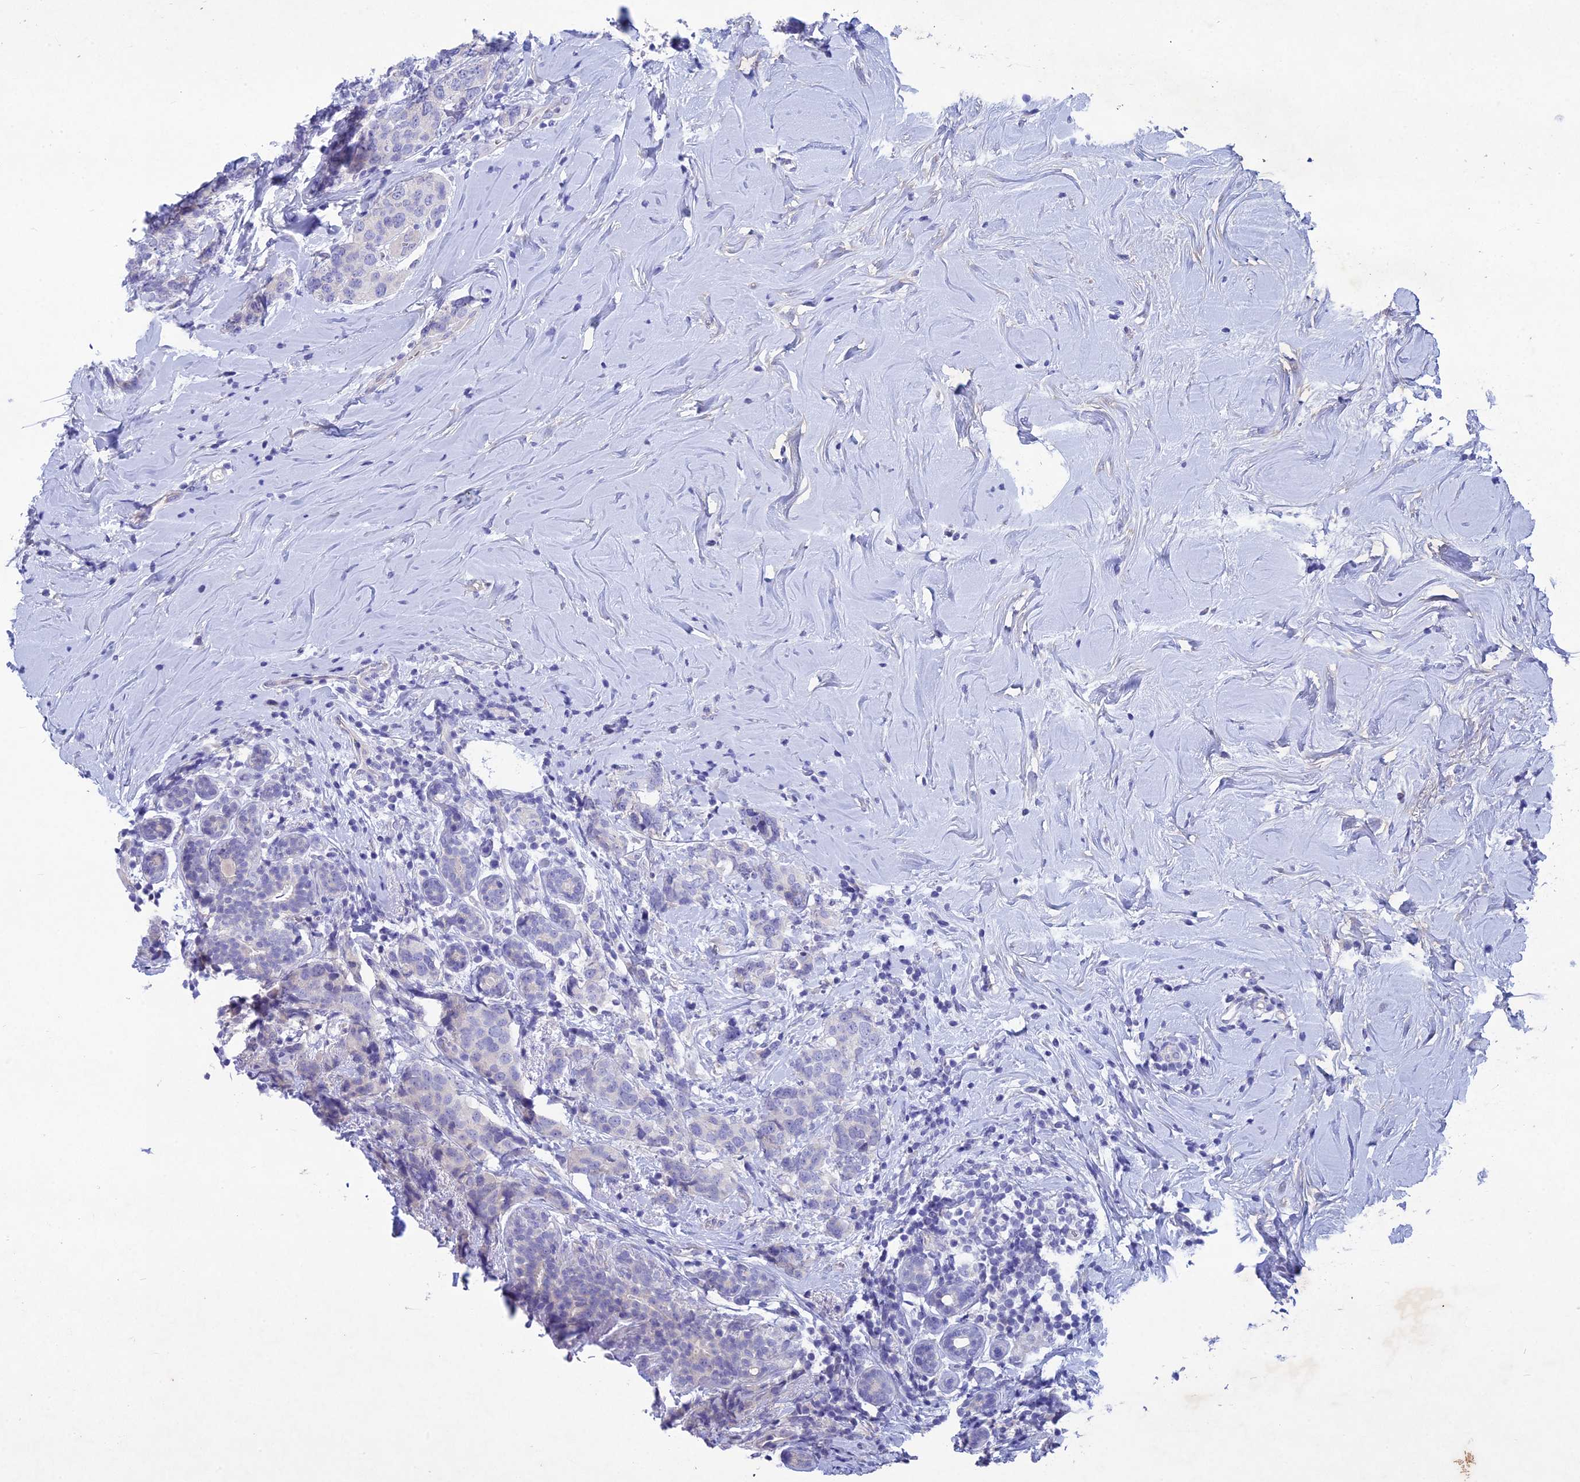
{"staining": {"intensity": "negative", "quantity": "none", "location": "none"}, "tissue": "breast cancer", "cell_type": "Tumor cells", "image_type": "cancer", "snomed": [{"axis": "morphology", "description": "Lobular carcinoma"}, {"axis": "topography", "description": "Breast"}], "caption": "Tumor cells are negative for protein expression in human breast lobular carcinoma.", "gene": "BTBD19", "patient": {"sex": "female", "age": 59}}